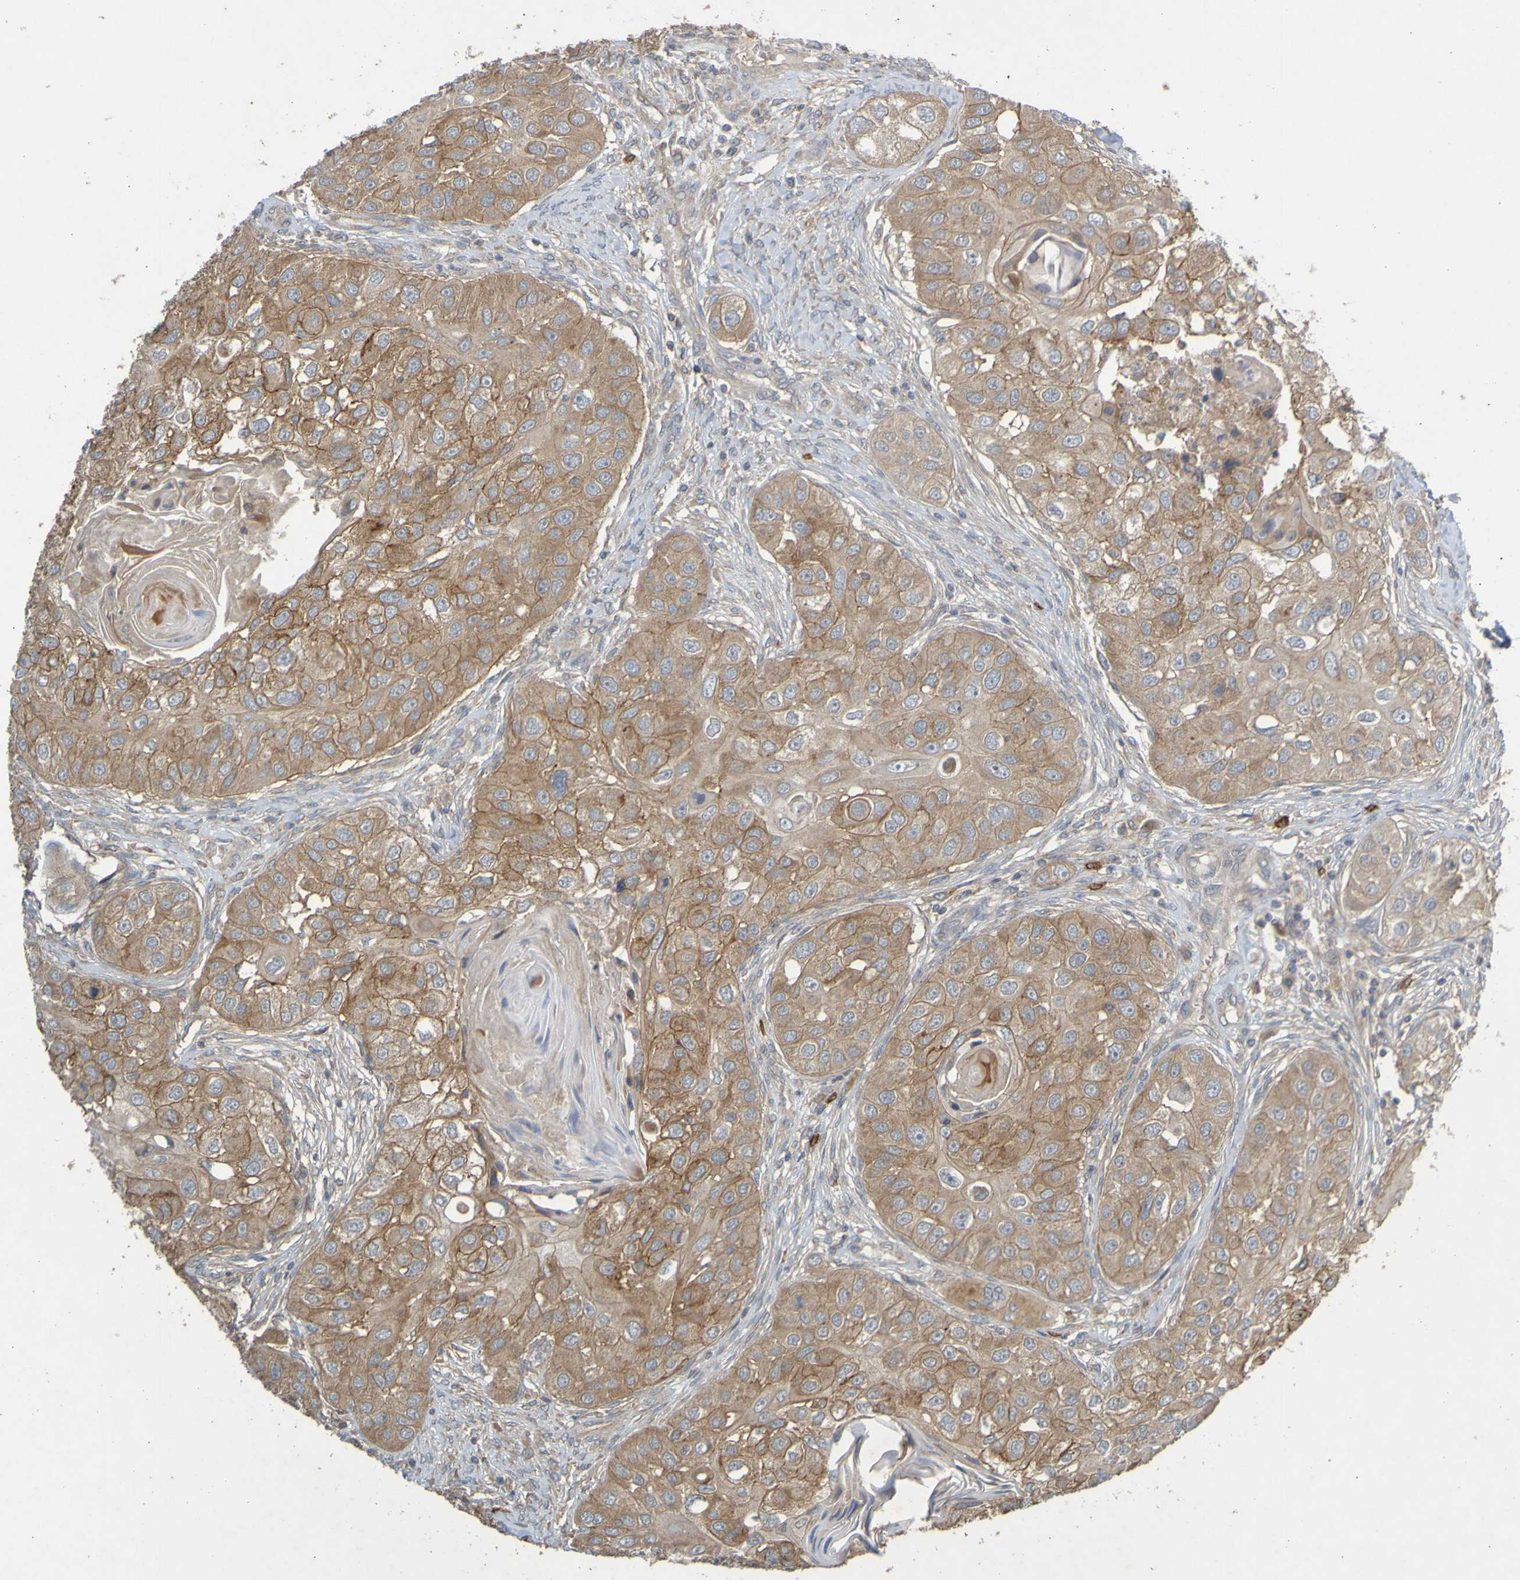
{"staining": {"intensity": "moderate", "quantity": ">75%", "location": "cytoplasmic/membranous"}, "tissue": "head and neck cancer", "cell_type": "Tumor cells", "image_type": "cancer", "snomed": [{"axis": "morphology", "description": "Normal tissue, NOS"}, {"axis": "morphology", "description": "Squamous cell carcinoma, NOS"}, {"axis": "topography", "description": "Skeletal muscle"}, {"axis": "topography", "description": "Head-Neck"}], "caption": "Immunohistochemistry (DAB) staining of human head and neck cancer (squamous cell carcinoma) exhibits moderate cytoplasmic/membranous protein expression in about >75% of tumor cells. (Stains: DAB (3,3'-diaminobenzidine) in brown, nuclei in blue, Microscopy: brightfield microscopy at high magnification).", "gene": "B3GAT2", "patient": {"sex": "male", "age": 51}}